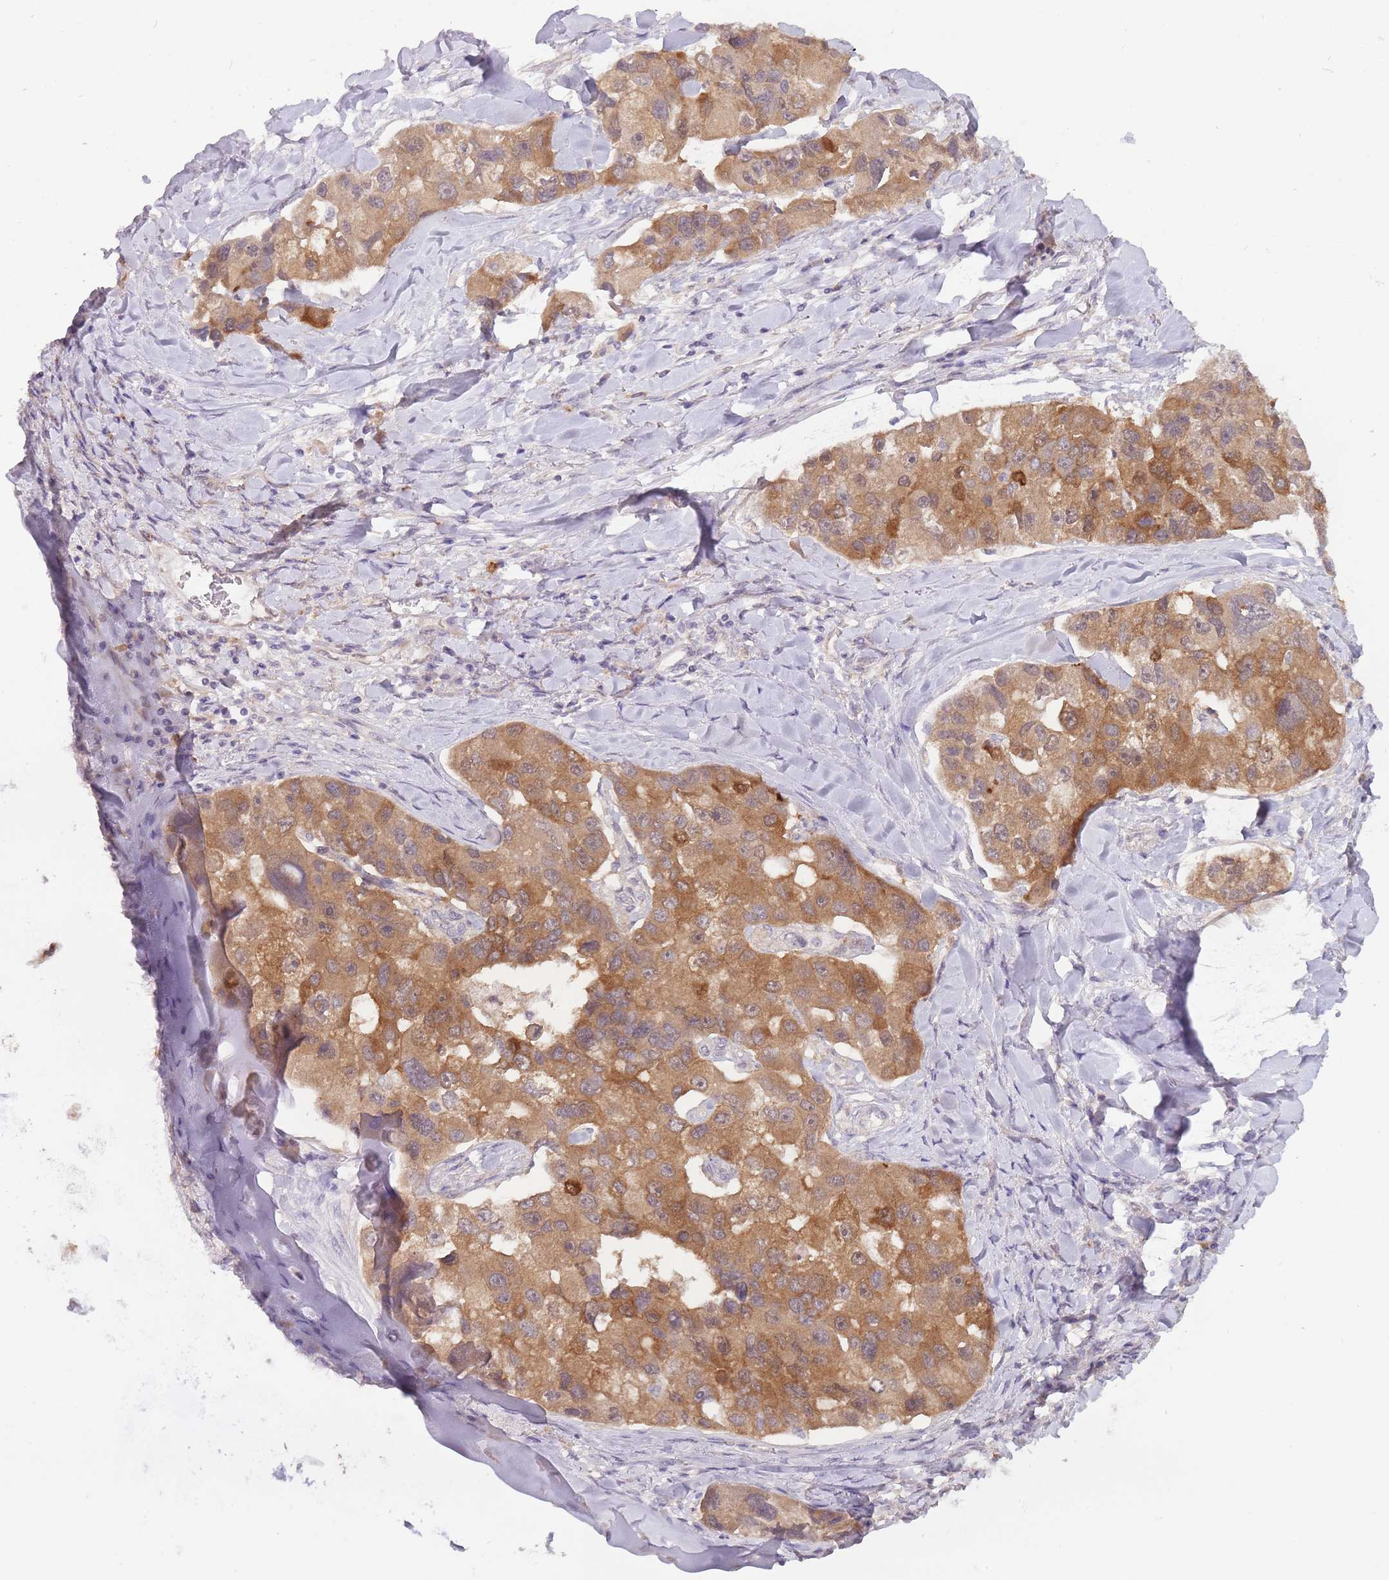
{"staining": {"intensity": "moderate", "quantity": ">75%", "location": "cytoplasmic/membranous"}, "tissue": "lung cancer", "cell_type": "Tumor cells", "image_type": "cancer", "snomed": [{"axis": "morphology", "description": "Adenocarcinoma, NOS"}, {"axis": "topography", "description": "Lung"}], "caption": "Human lung cancer (adenocarcinoma) stained with a brown dye demonstrates moderate cytoplasmic/membranous positive positivity in approximately >75% of tumor cells.", "gene": "LRATD2", "patient": {"sex": "female", "age": 54}}